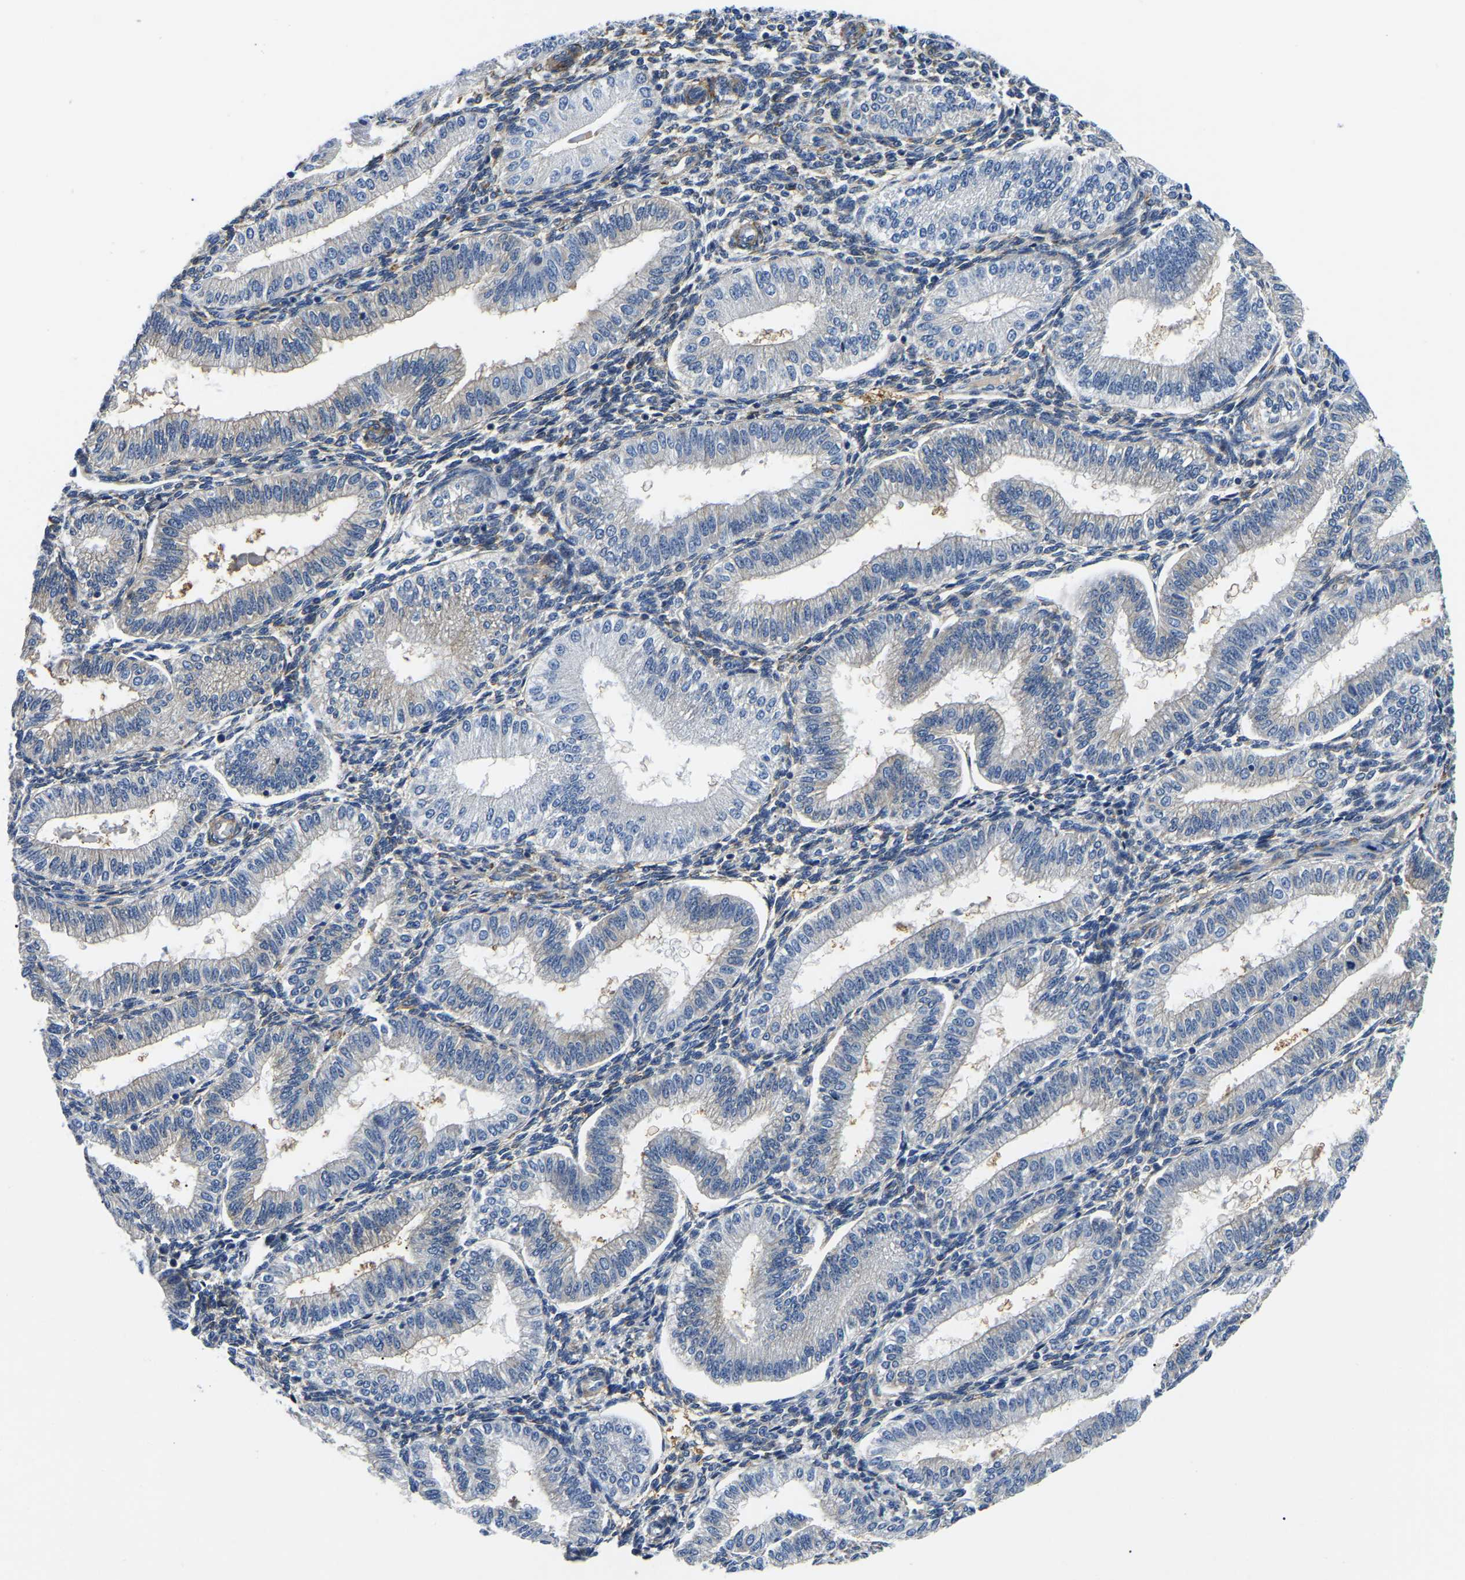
{"staining": {"intensity": "weak", "quantity": "<25%", "location": "cytoplasmic/membranous"}, "tissue": "endometrium", "cell_type": "Cells in endometrial stroma", "image_type": "normal", "snomed": [{"axis": "morphology", "description": "Normal tissue, NOS"}, {"axis": "topography", "description": "Endometrium"}], "caption": "Immunohistochemistry (IHC) of unremarkable human endometrium displays no staining in cells in endometrial stroma. The staining is performed using DAB brown chromogen with nuclei counter-stained in using hematoxylin.", "gene": "DUSP8", "patient": {"sex": "female", "age": 39}}